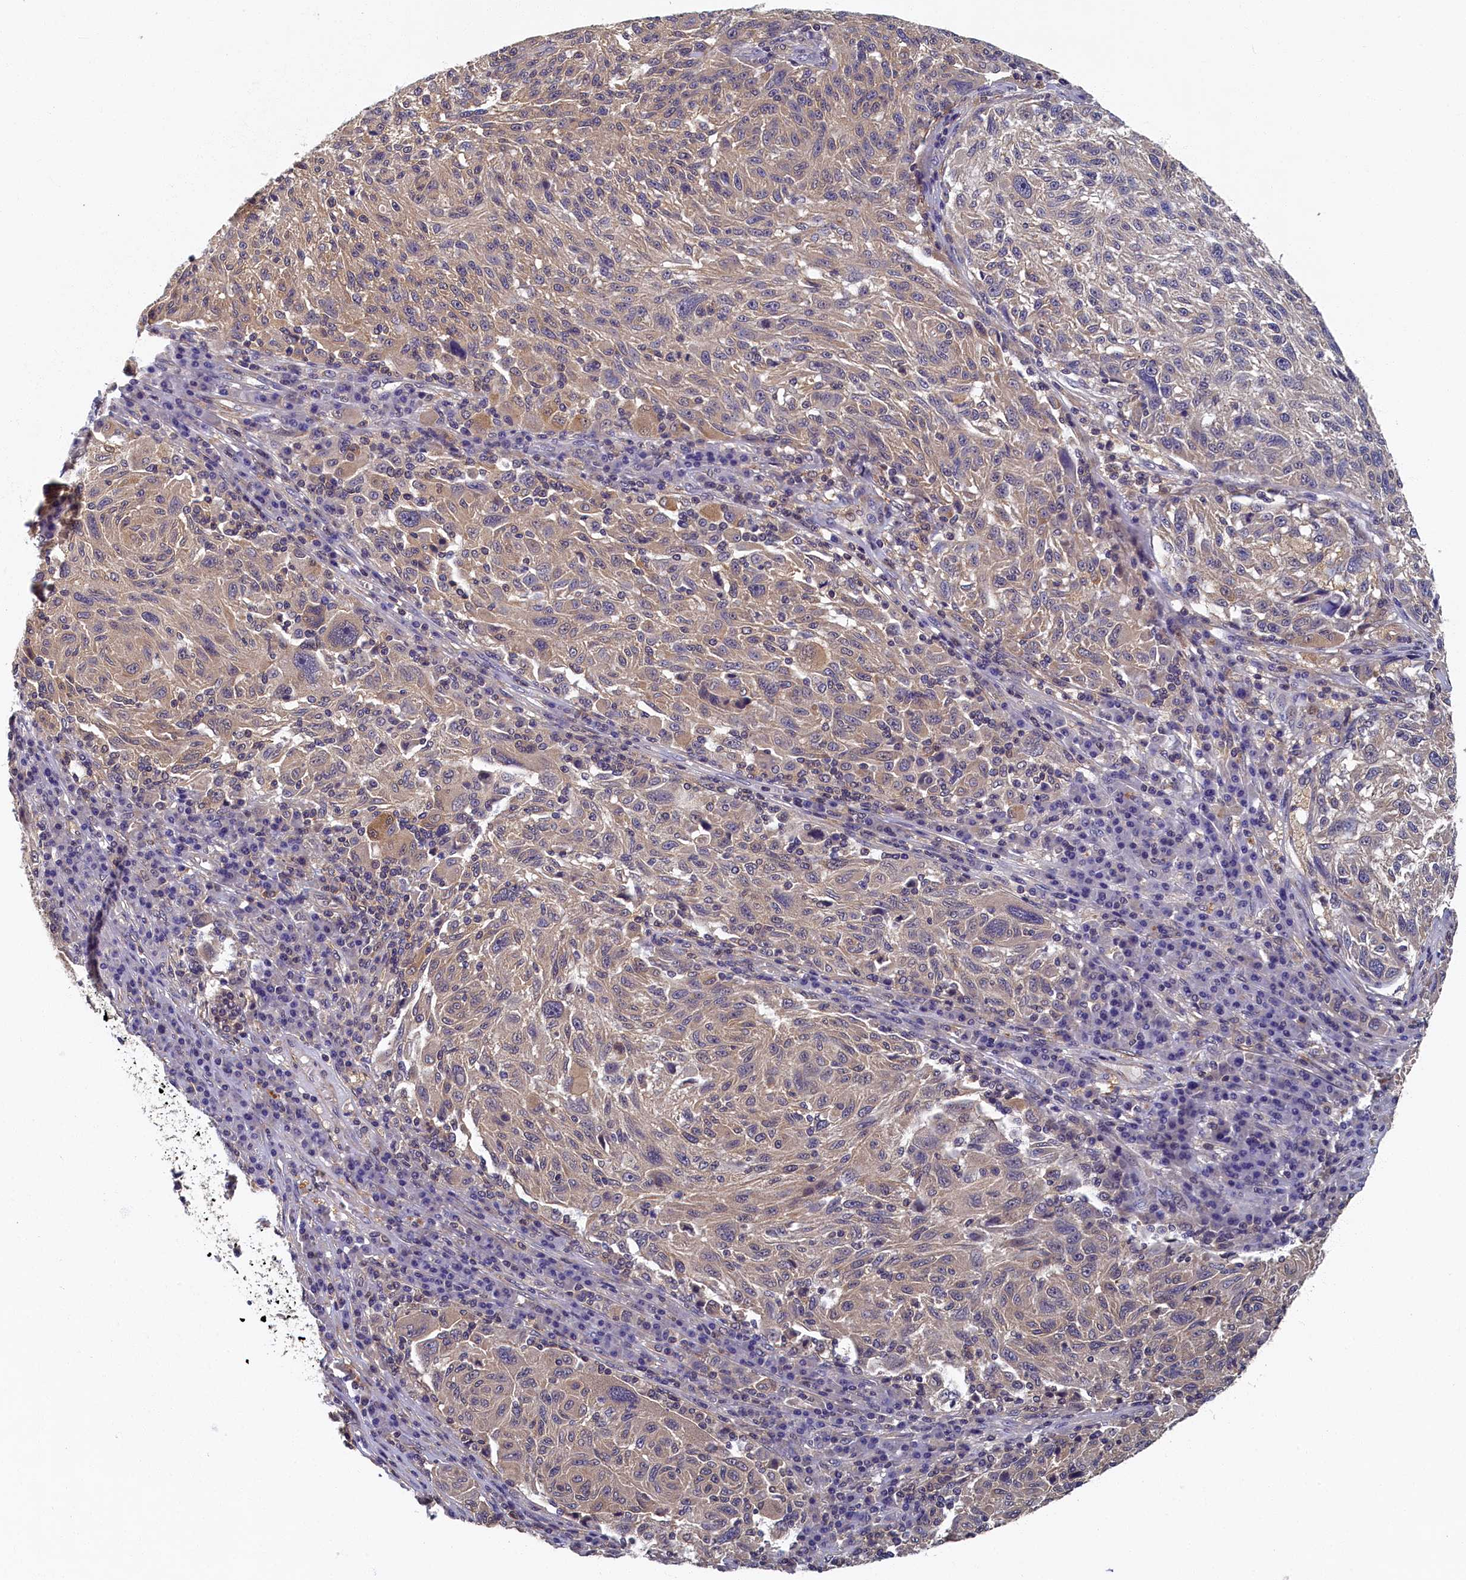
{"staining": {"intensity": "weak", "quantity": "25%-75%", "location": "cytoplasmic/membranous"}, "tissue": "melanoma", "cell_type": "Tumor cells", "image_type": "cancer", "snomed": [{"axis": "morphology", "description": "Malignant melanoma, NOS"}, {"axis": "topography", "description": "Skin"}], "caption": "Protein staining of malignant melanoma tissue displays weak cytoplasmic/membranous expression in about 25%-75% of tumor cells. (IHC, brightfield microscopy, high magnification).", "gene": "TBCB", "patient": {"sex": "male", "age": 53}}